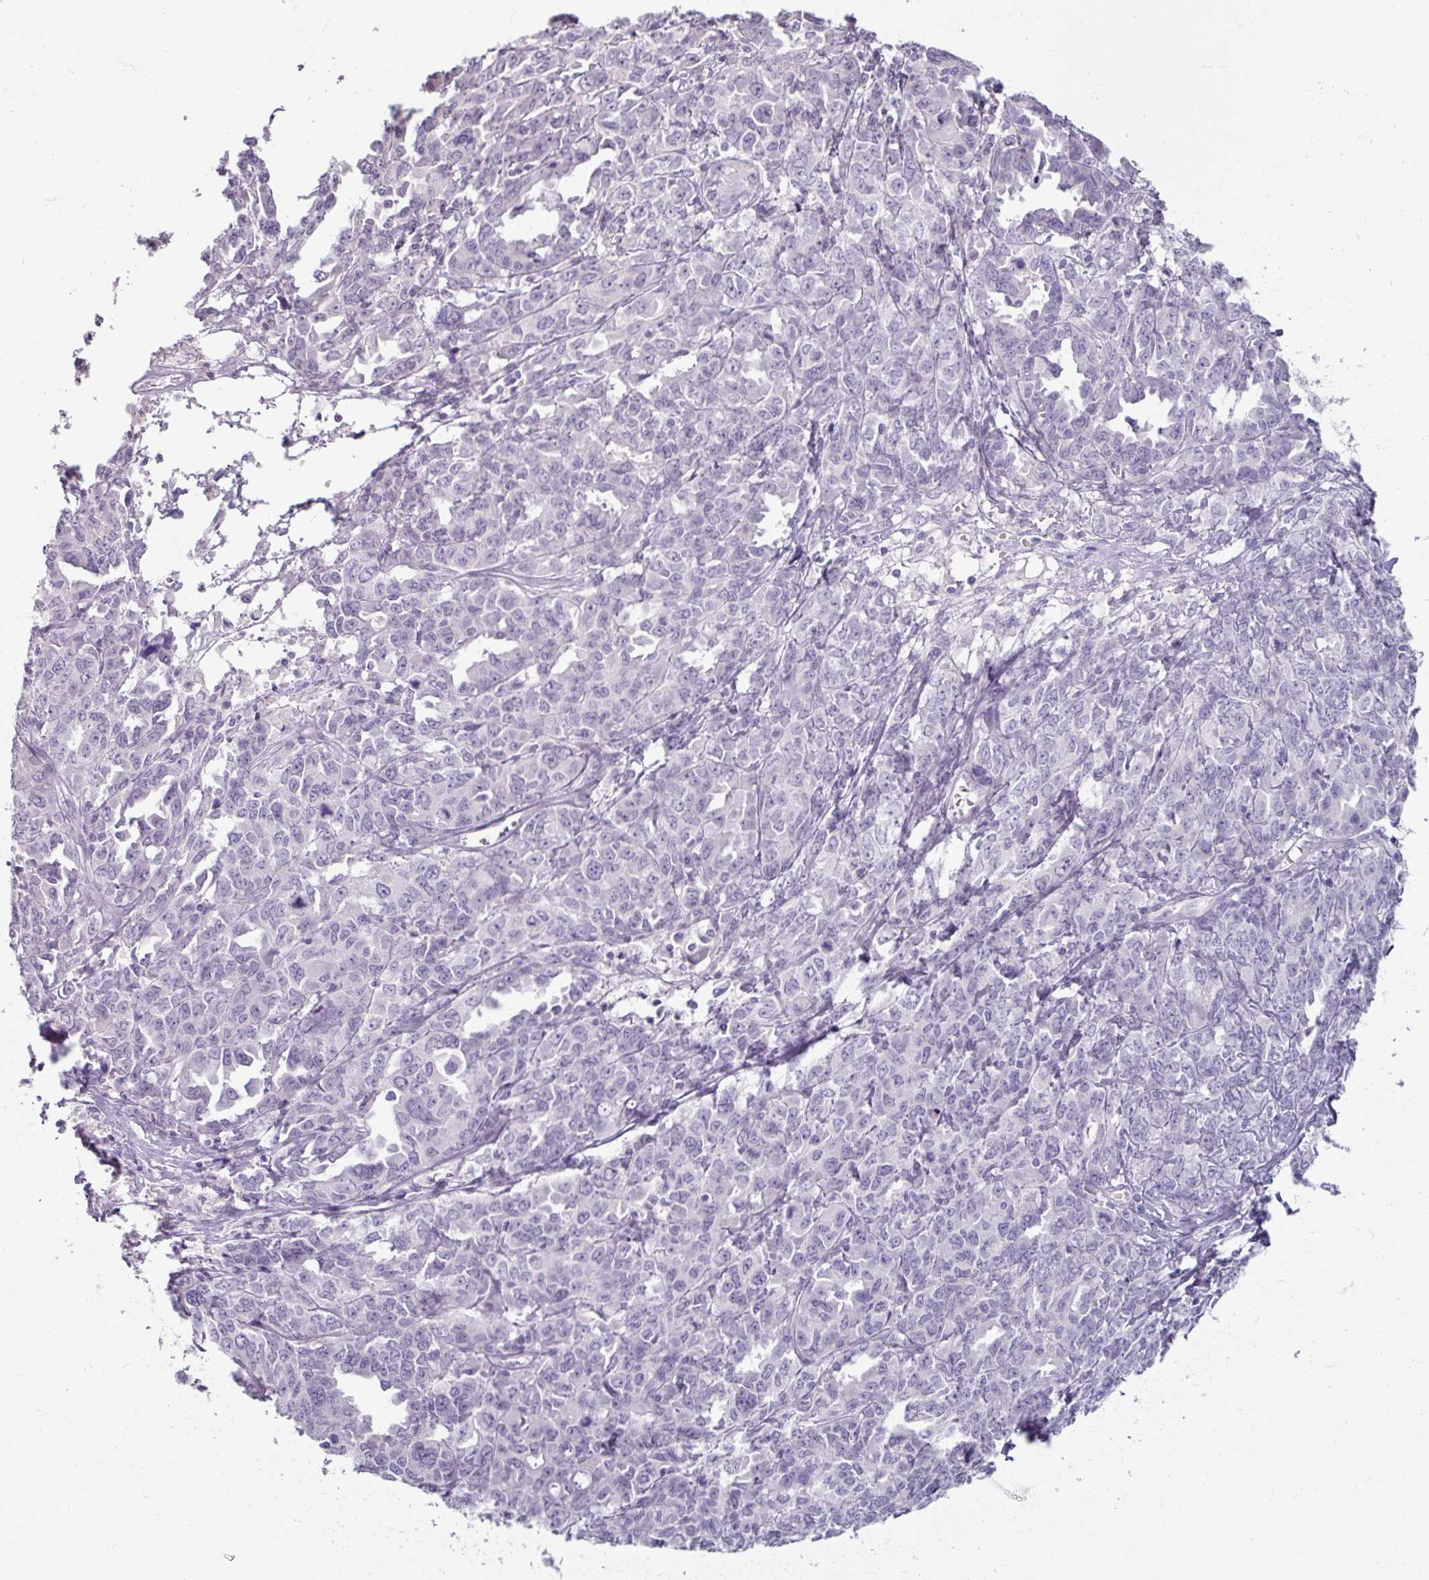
{"staining": {"intensity": "negative", "quantity": "none", "location": "none"}, "tissue": "ovarian cancer", "cell_type": "Tumor cells", "image_type": "cancer", "snomed": [{"axis": "morphology", "description": "Adenocarcinoma, NOS"}, {"axis": "morphology", "description": "Carcinoma, endometroid"}, {"axis": "topography", "description": "Ovary"}], "caption": "IHC of ovarian endometroid carcinoma shows no positivity in tumor cells.", "gene": "TG", "patient": {"sex": "female", "age": 72}}